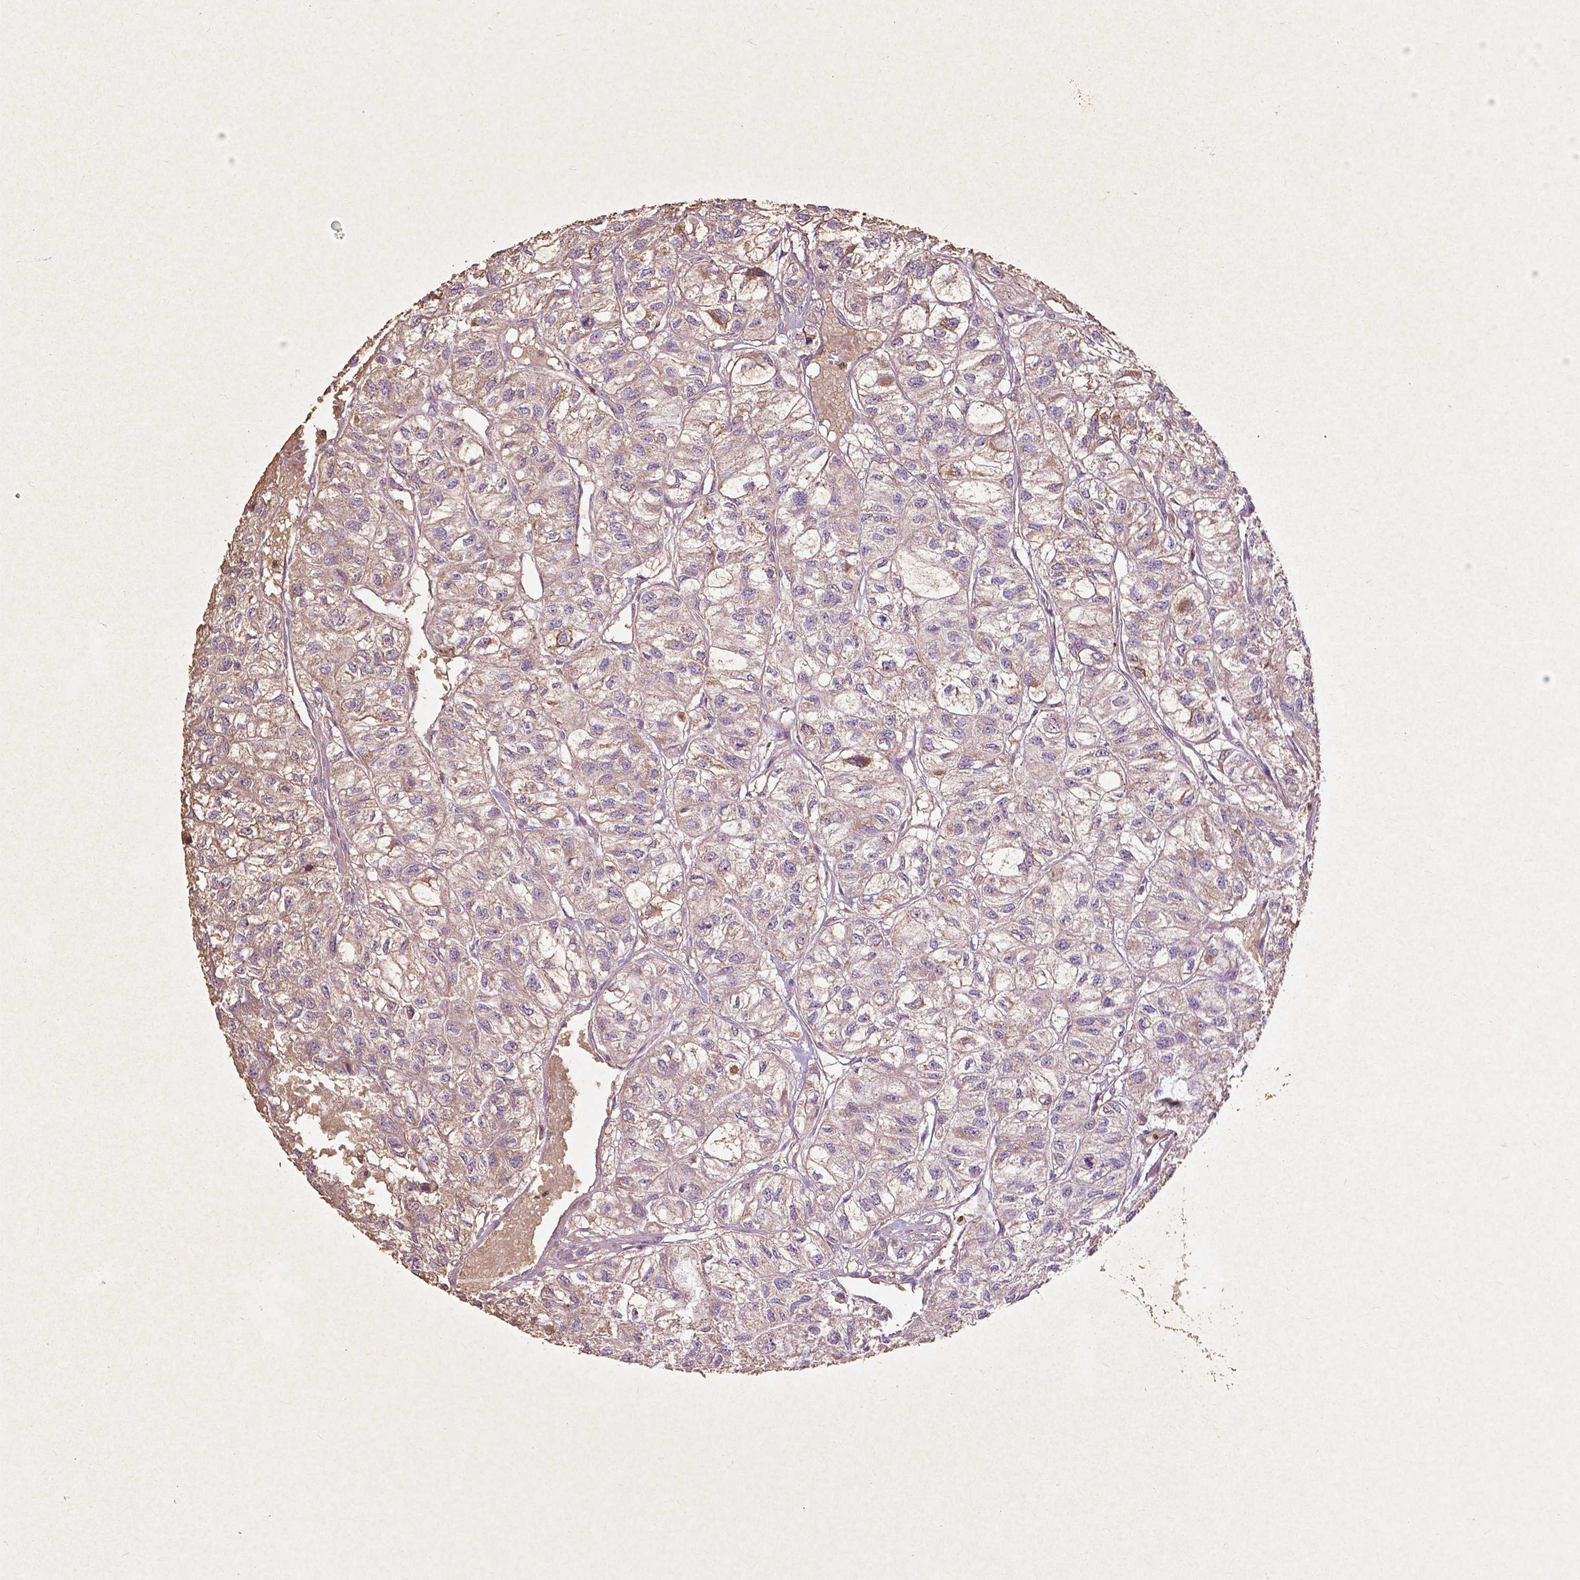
{"staining": {"intensity": "weak", "quantity": "25%-75%", "location": "cytoplasmic/membranous"}, "tissue": "renal cancer", "cell_type": "Tumor cells", "image_type": "cancer", "snomed": [{"axis": "morphology", "description": "Adenocarcinoma, NOS"}, {"axis": "topography", "description": "Kidney"}], "caption": "IHC photomicrograph of neoplastic tissue: adenocarcinoma (renal) stained using IHC shows low levels of weak protein expression localized specifically in the cytoplasmic/membranous of tumor cells, appearing as a cytoplasmic/membranous brown color.", "gene": "THEGL", "patient": {"sex": "male", "age": 56}}